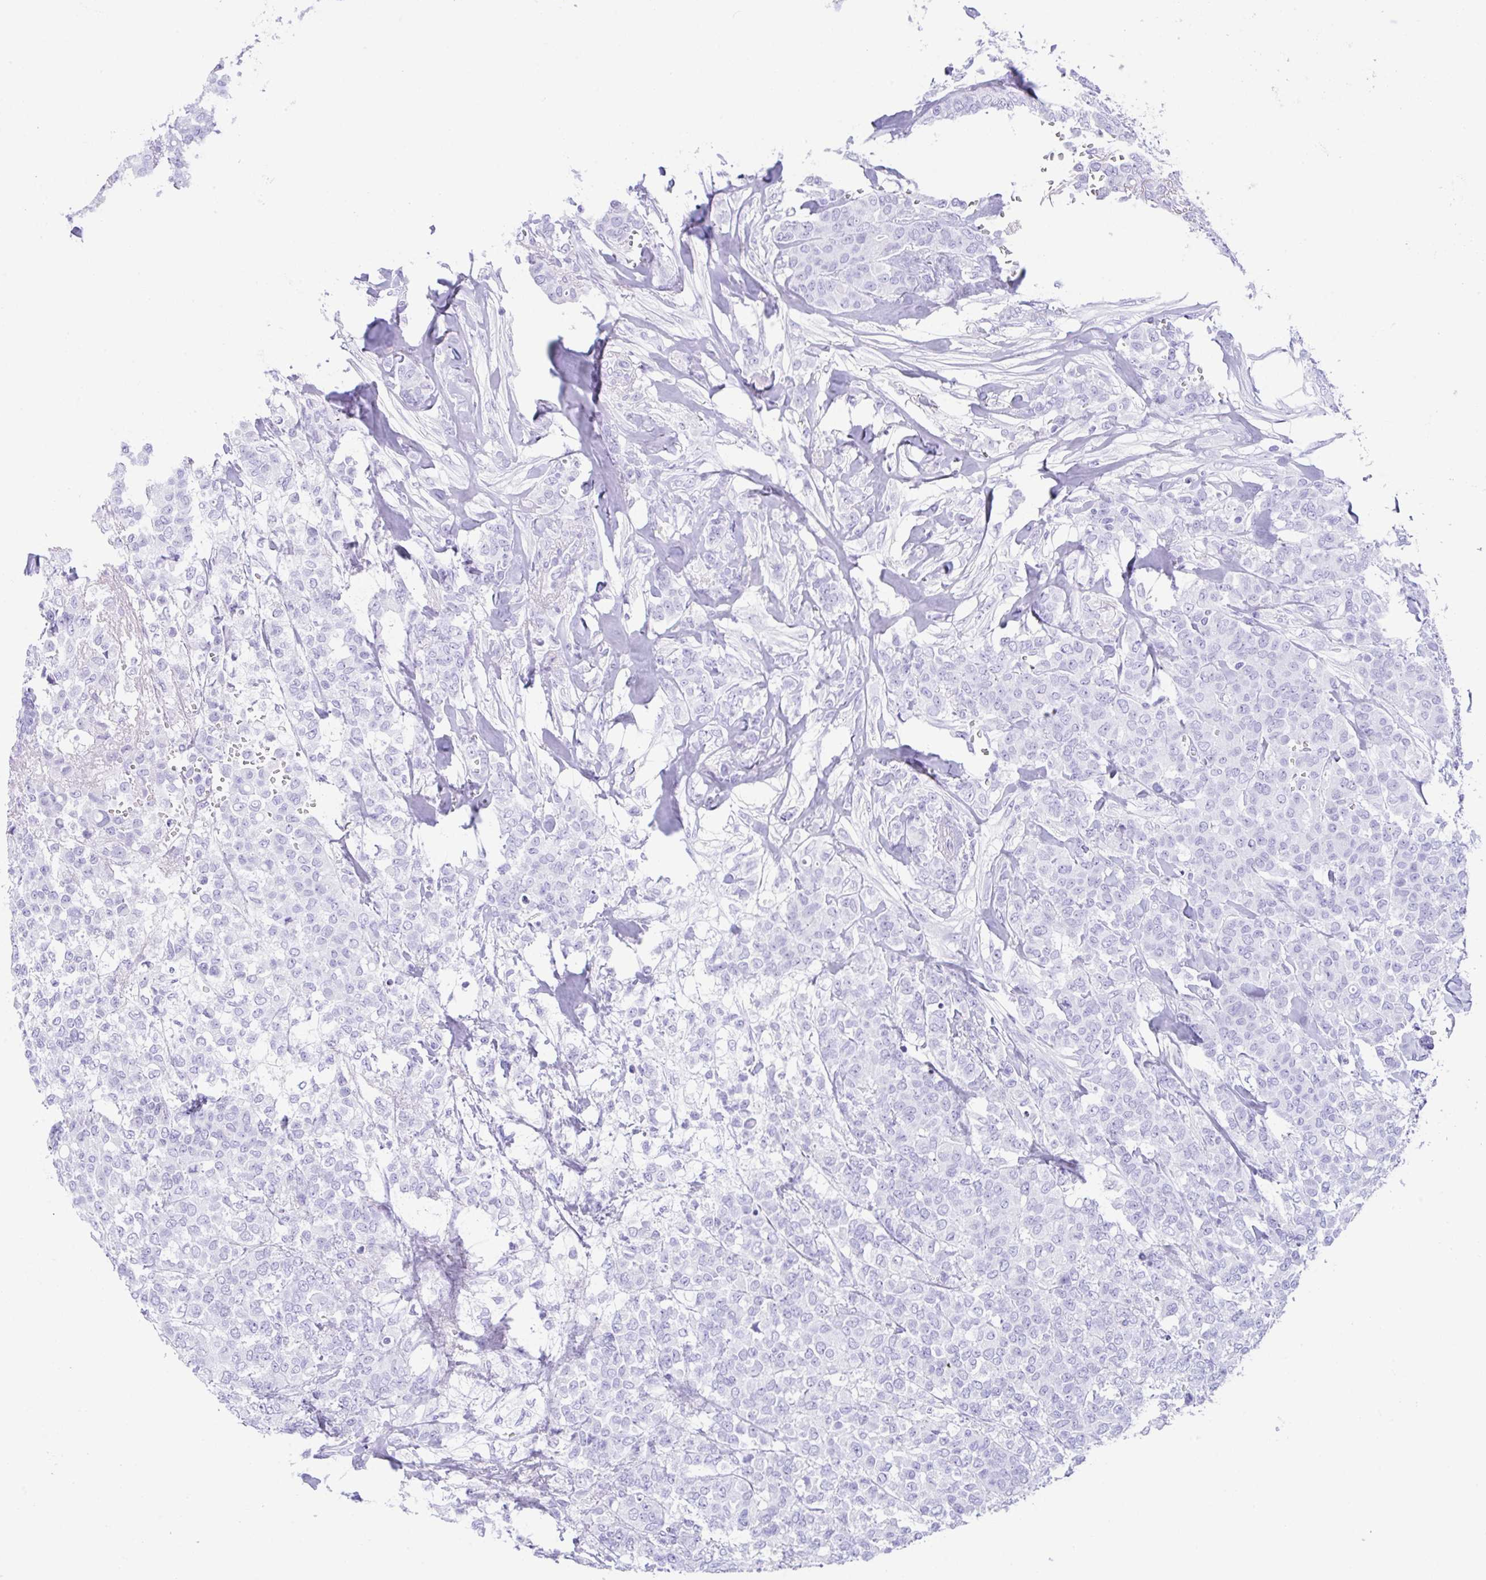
{"staining": {"intensity": "negative", "quantity": "none", "location": "none"}, "tissue": "breast cancer", "cell_type": "Tumor cells", "image_type": "cancer", "snomed": [{"axis": "morphology", "description": "Lobular carcinoma"}, {"axis": "topography", "description": "Breast"}], "caption": "Micrograph shows no significant protein expression in tumor cells of breast cancer. (DAB (3,3'-diaminobenzidine) immunohistochemistry (IHC) visualized using brightfield microscopy, high magnification).", "gene": "CPA1", "patient": {"sex": "female", "age": 91}}